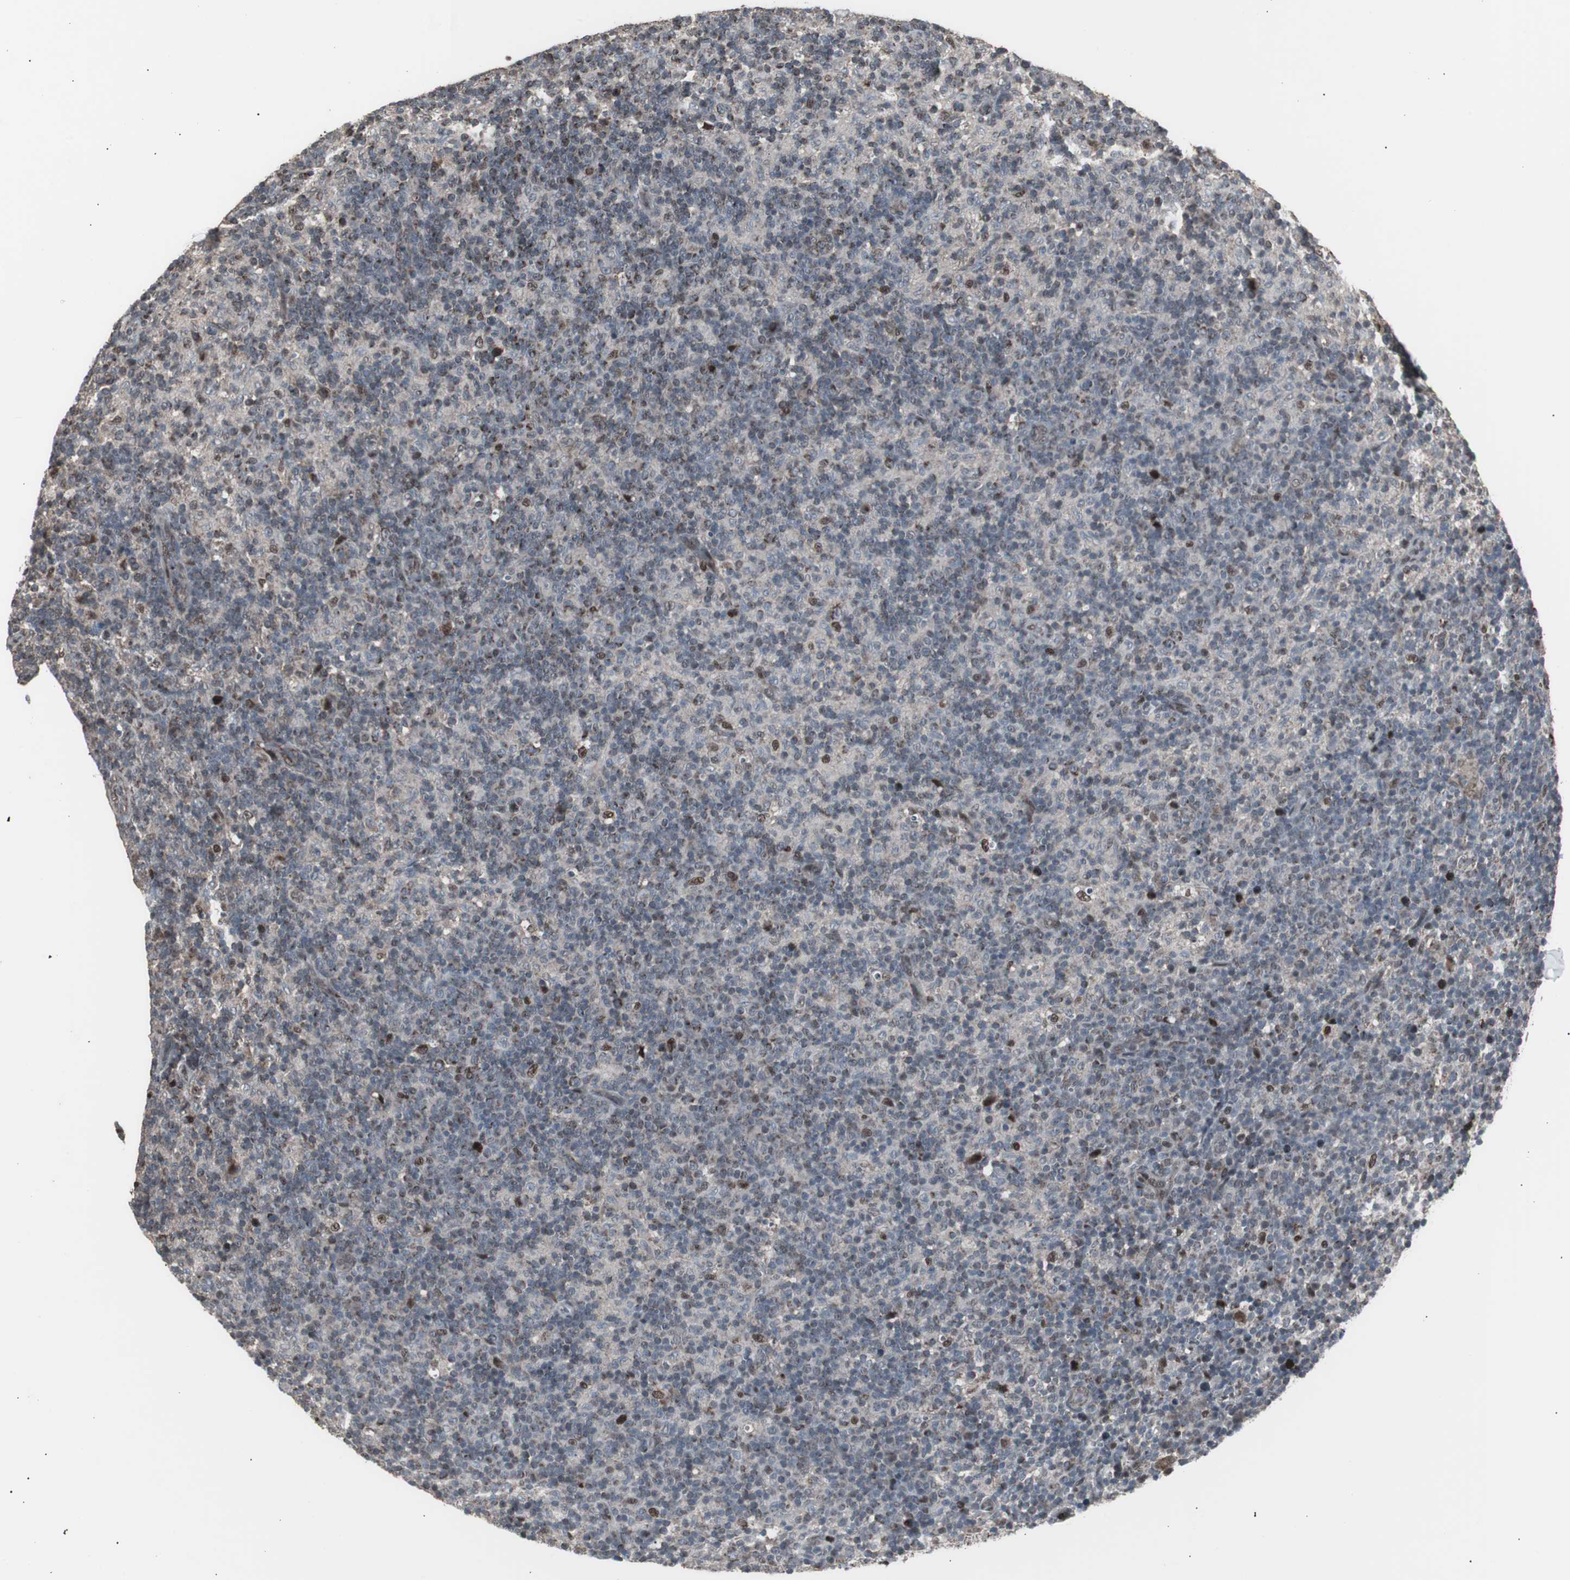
{"staining": {"intensity": "moderate", "quantity": "25%-75%", "location": "cytoplasmic/membranous,nuclear"}, "tissue": "lymph node", "cell_type": "Germinal center cells", "image_type": "normal", "snomed": [{"axis": "morphology", "description": "Normal tissue, NOS"}, {"axis": "morphology", "description": "Inflammation, NOS"}, {"axis": "topography", "description": "Lymph node"}], "caption": "Germinal center cells show medium levels of moderate cytoplasmic/membranous,nuclear positivity in about 25%-75% of cells in benign lymph node. Immunohistochemistry (ihc) stains the protein of interest in brown and the nuclei are stained blue.", "gene": "RXRA", "patient": {"sex": "male", "age": 55}}